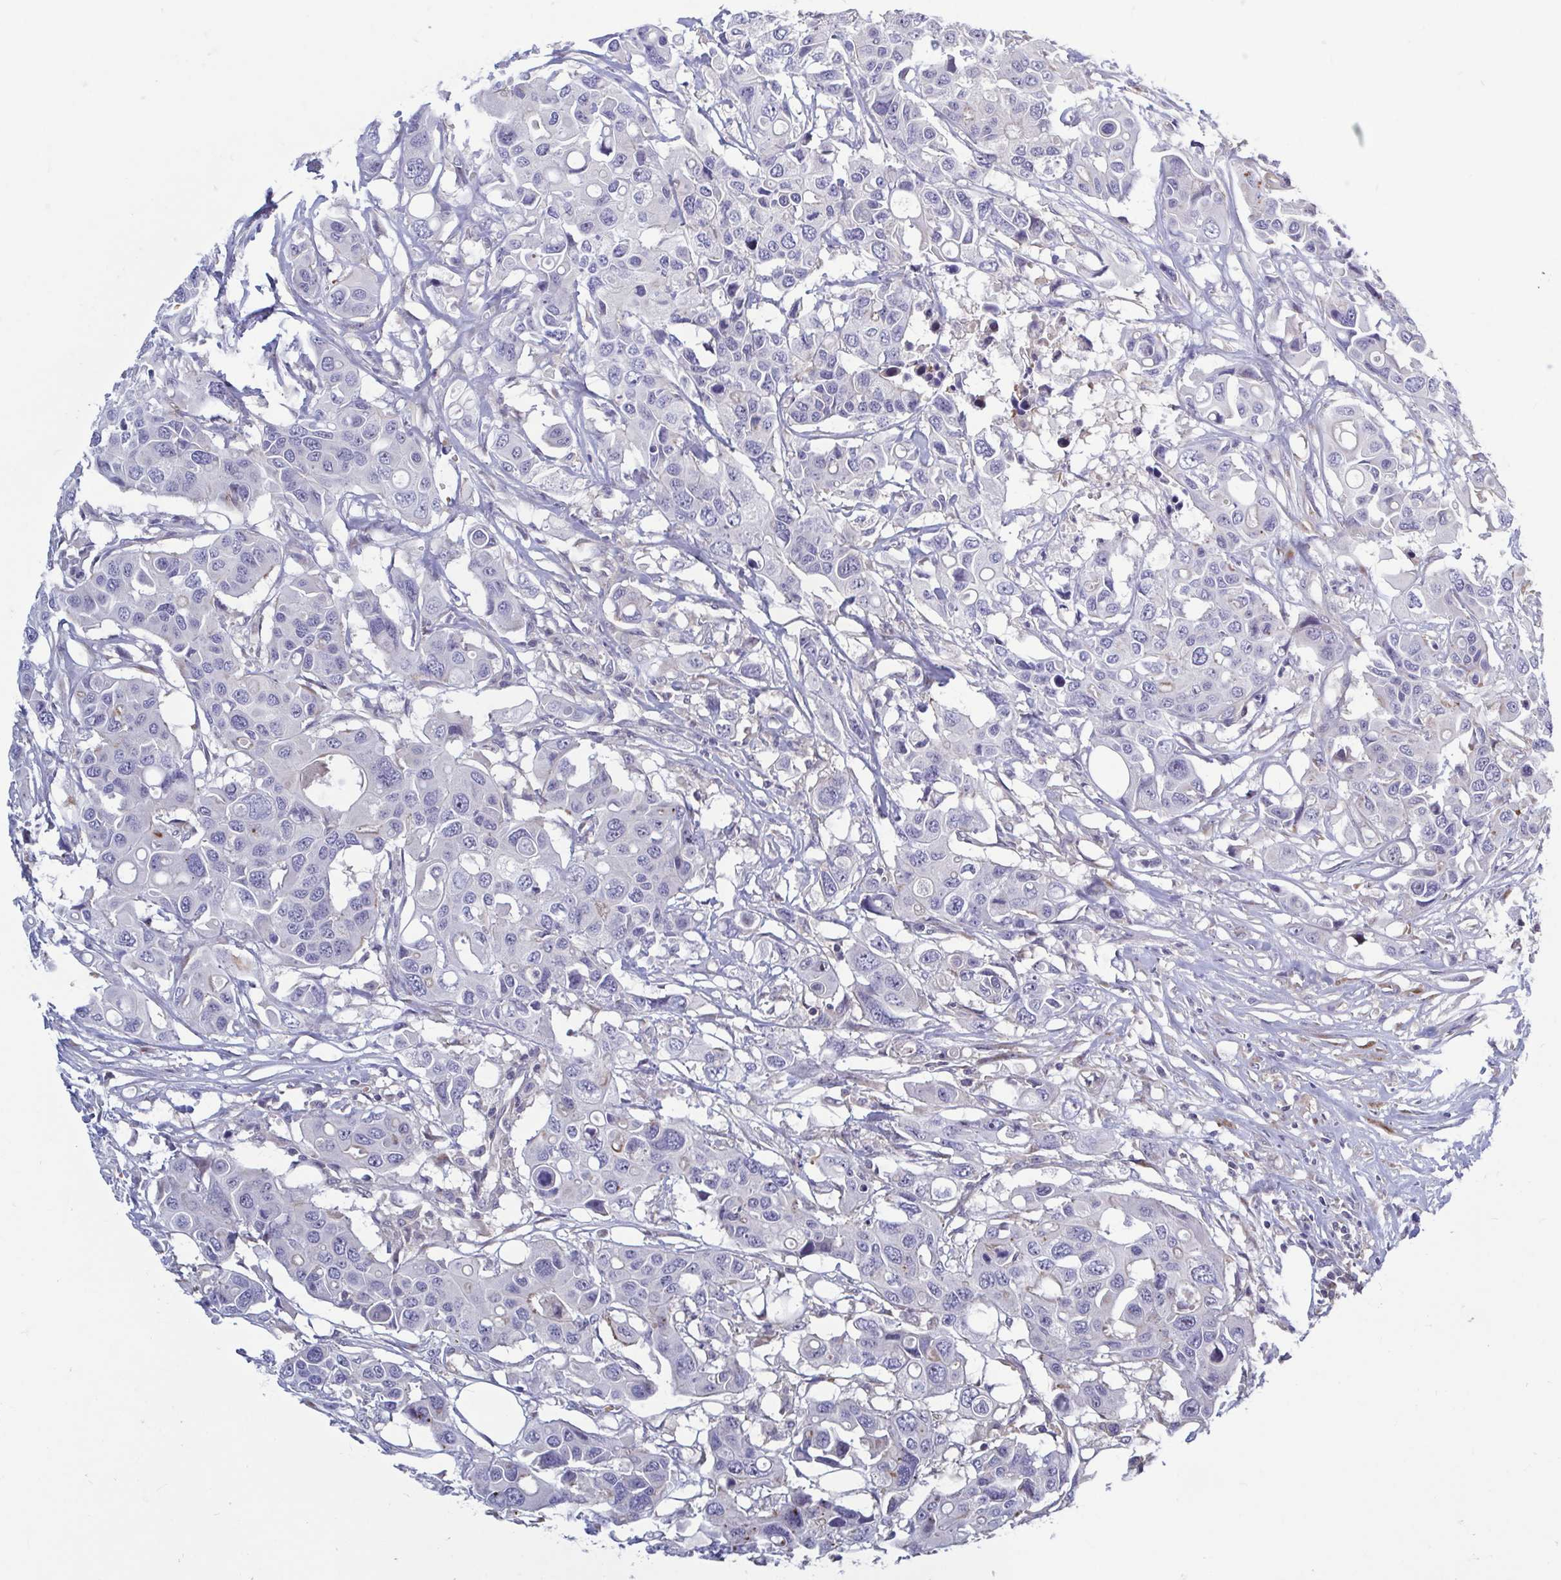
{"staining": {"intensity": "negative", "quantity": "none", "location": "none"}, "tissue": "colorectal cancer", "cell_type": "Tumor cells", "image_type": "cancer", "snomed": [{"axis": "morphology", "description": "Adenocarcinoma, NOS"}, {"axis": "topography", "description": "Colon"}], "caption": "Immunohistochemistry (IHC) image of neoplastic tissue: colorectal cancer (adenocarcinoma) stained with DAB (3,3'-diaminobenzidine) reveals no significant protein positivity in tumor cells.", "gene": "LRRC38", "patient": {"sex": "male", "age": 77}}